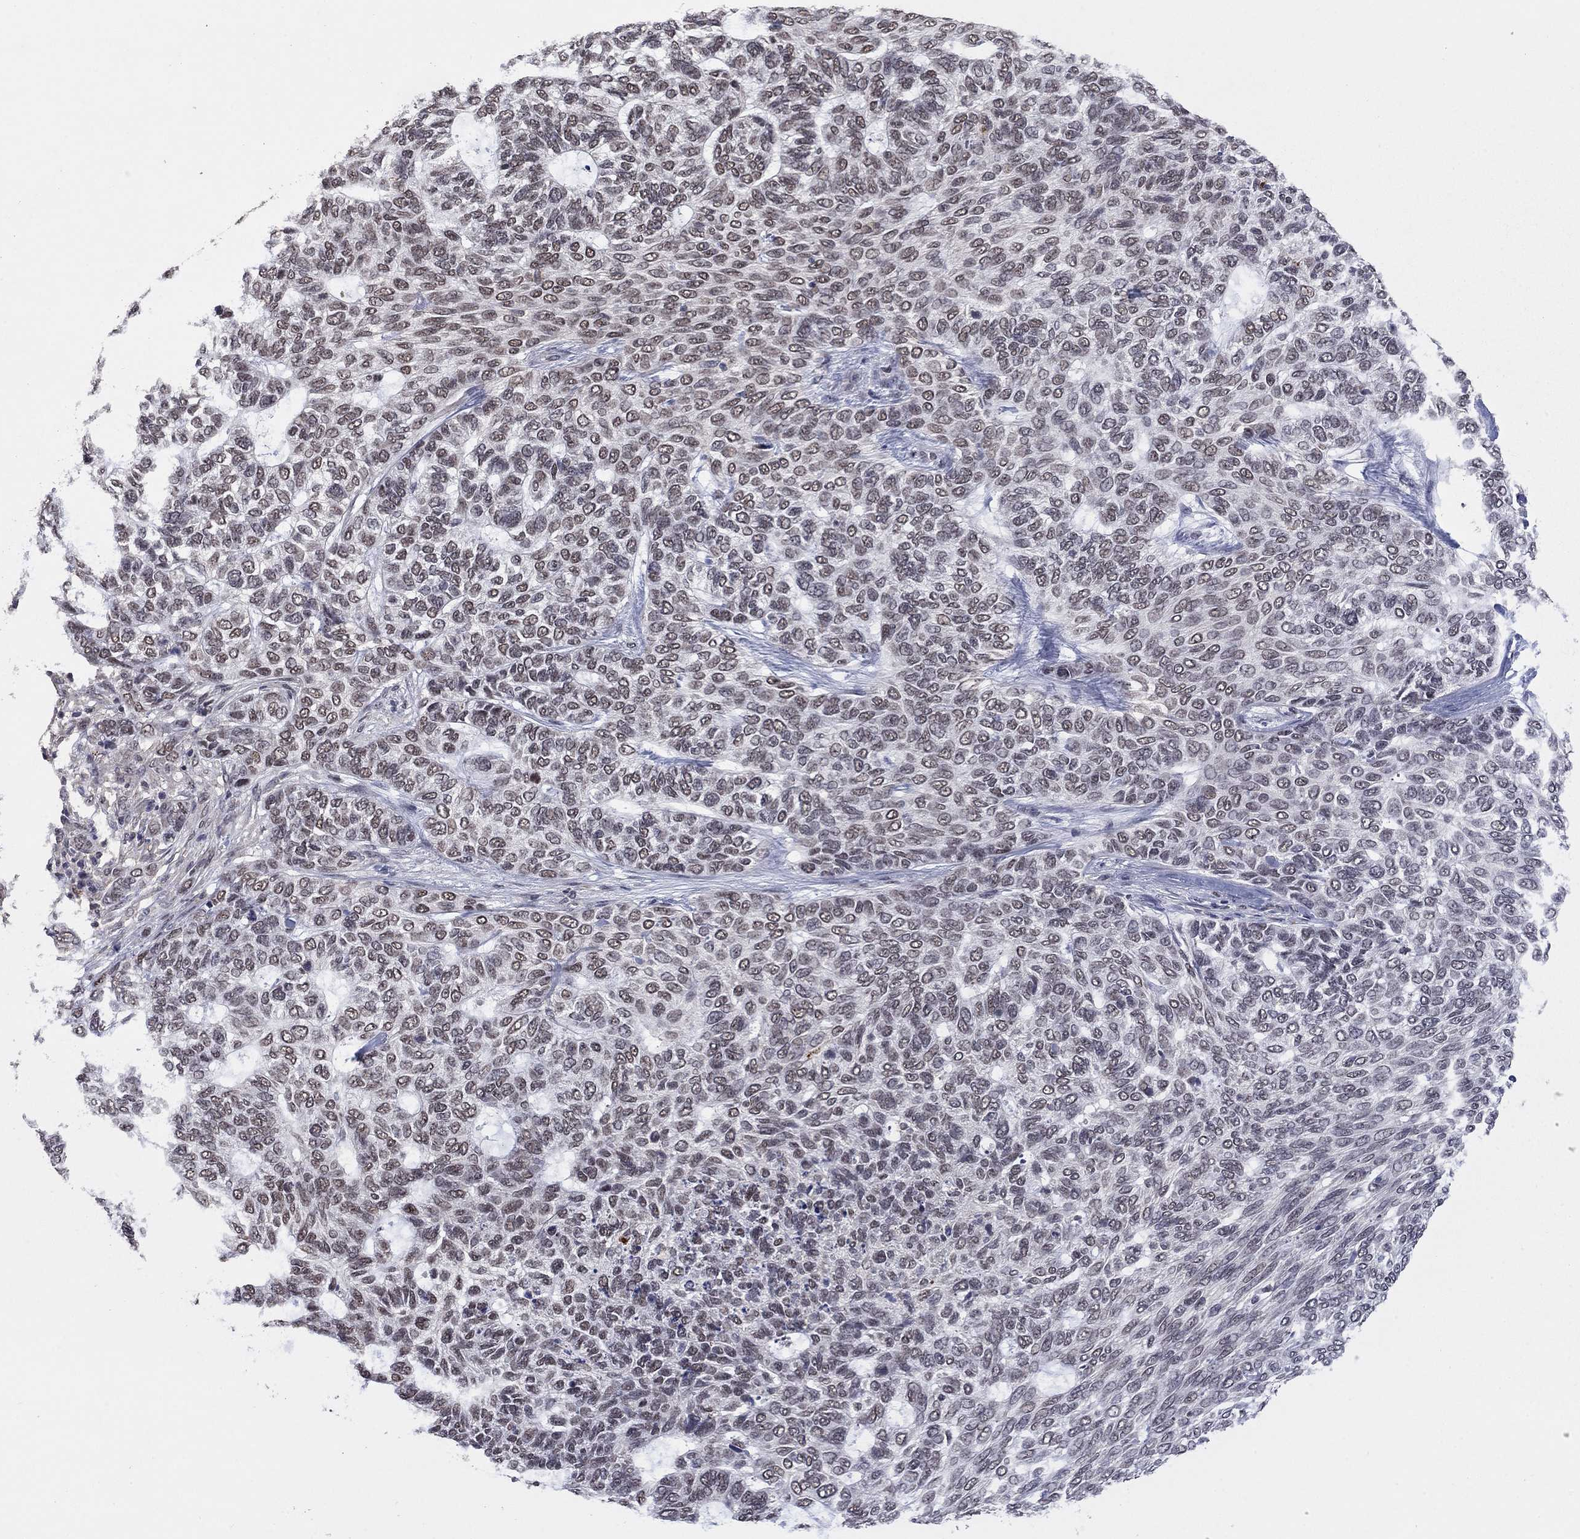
{"staining": {"intensity": "weak", "quantity": "25%-75%", "location": "nuclear"}, "tissue": "skin cancer", "cell_type": "Tumor cells", "image_type": "cancer", "snomed": [{"axis": "morphology", "description": "Basal cell carcinoma"}, {"axis": "topography", "description": "Skin"}], "caption": "Tumor cells exhibit low levels of weak nuclear expression in approximately 25%-75% of cells in human skin basal cell carcinoma.", "gene": "GRIA3", "patient": {"sex": "female", "age": 65}}